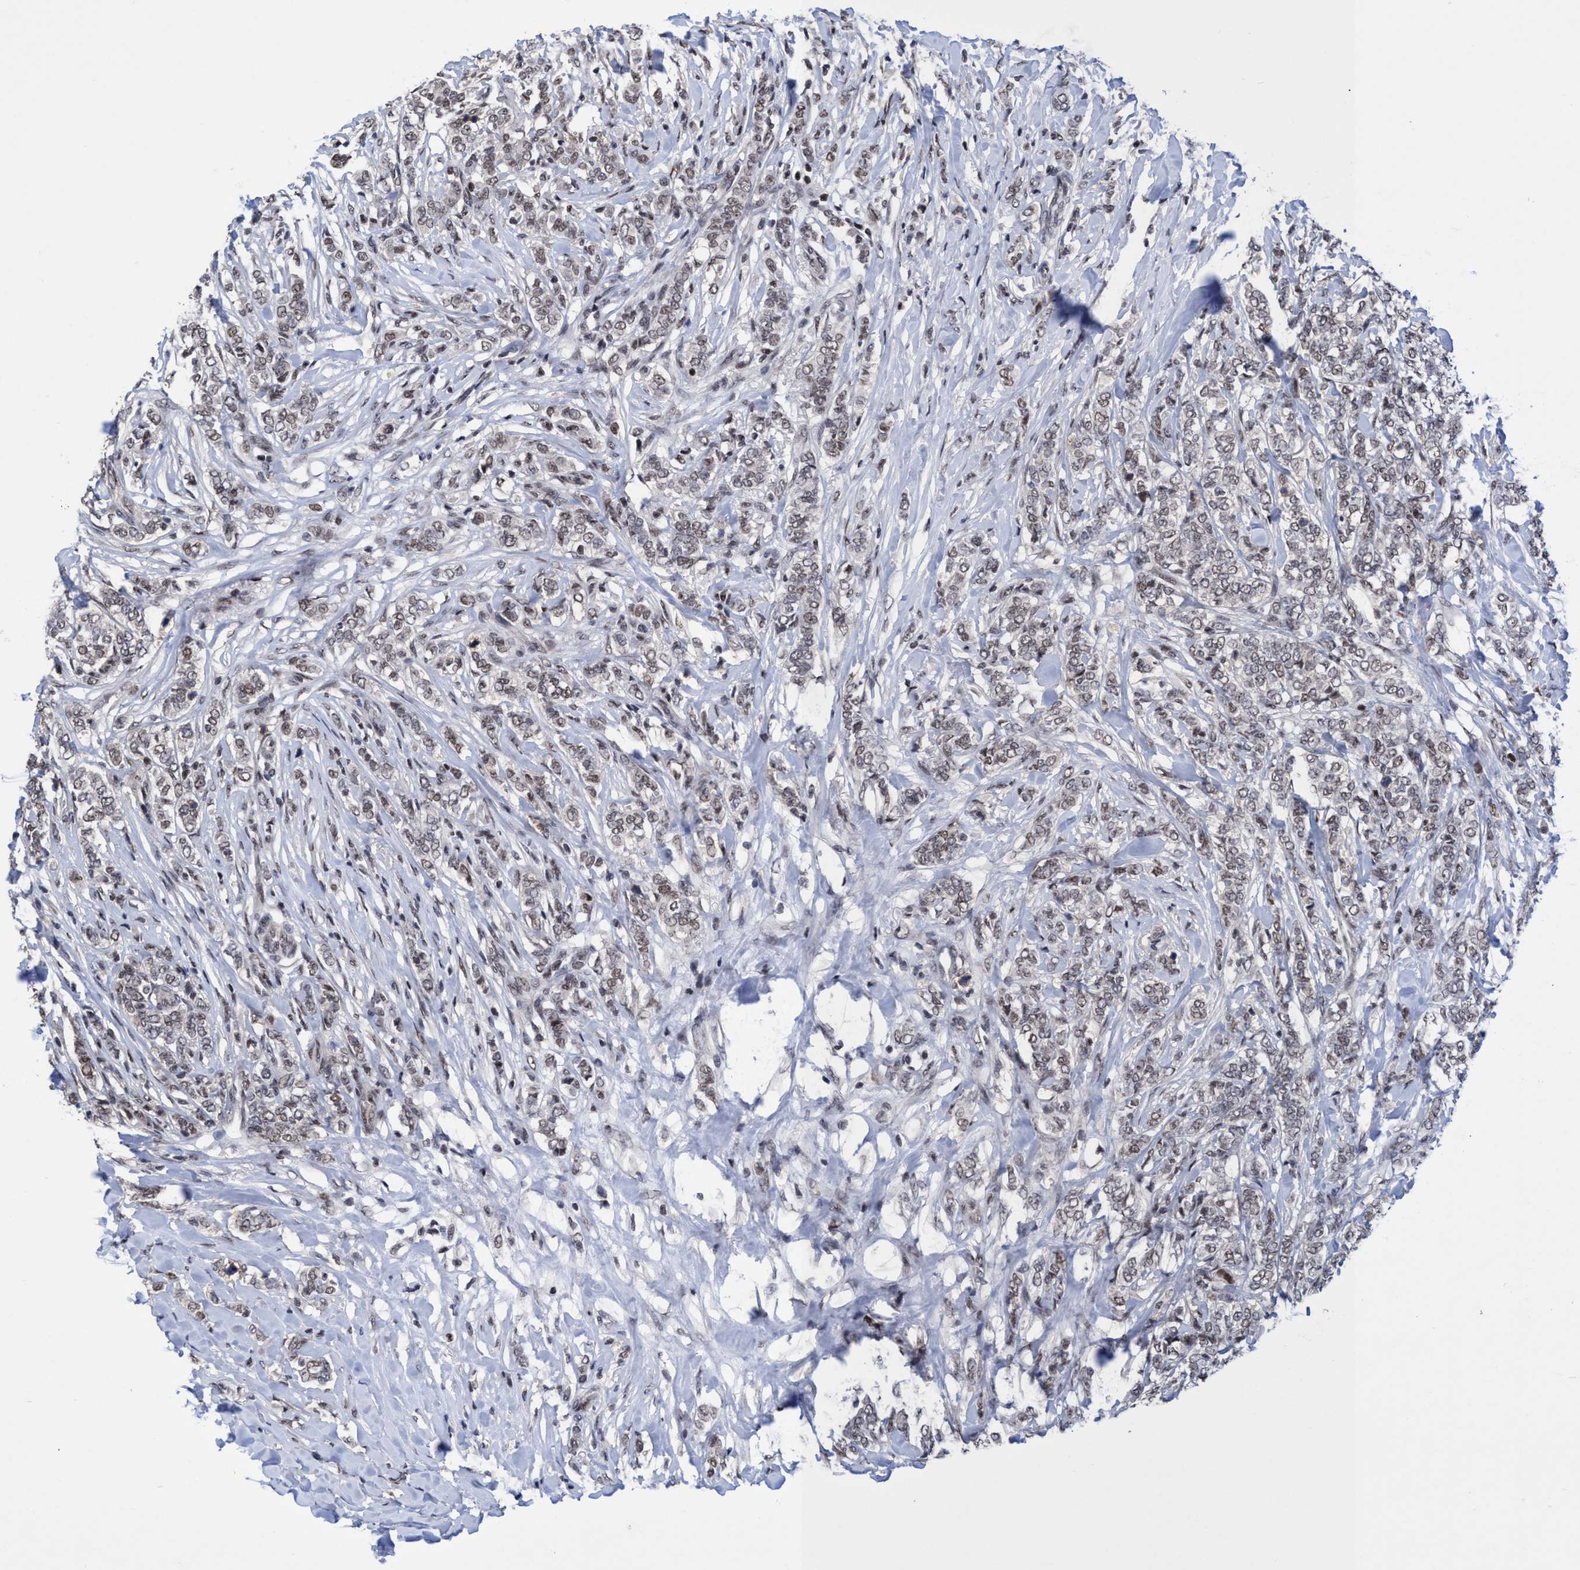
{"staining": {"intensity": "weak", "quantity": ">75%", "location": "nuclear"}, "tissue": "breast cancer", "cell_type": "Tumor cells", "image_type": "cancer", "snomed": [{"axis": "morphology", "description": "Lobular carcinoma"}, {"axis": "topography", "description": "Skin"}, {"axis": "topography", "description": "Breast"}], "caption": "Weak nuclear staining is present in approximately >75% of tumor cells in breast cancer (lobular carcinoma).", "gene": "C9orf78", "patient": {"sex": "female", "age": 46}}